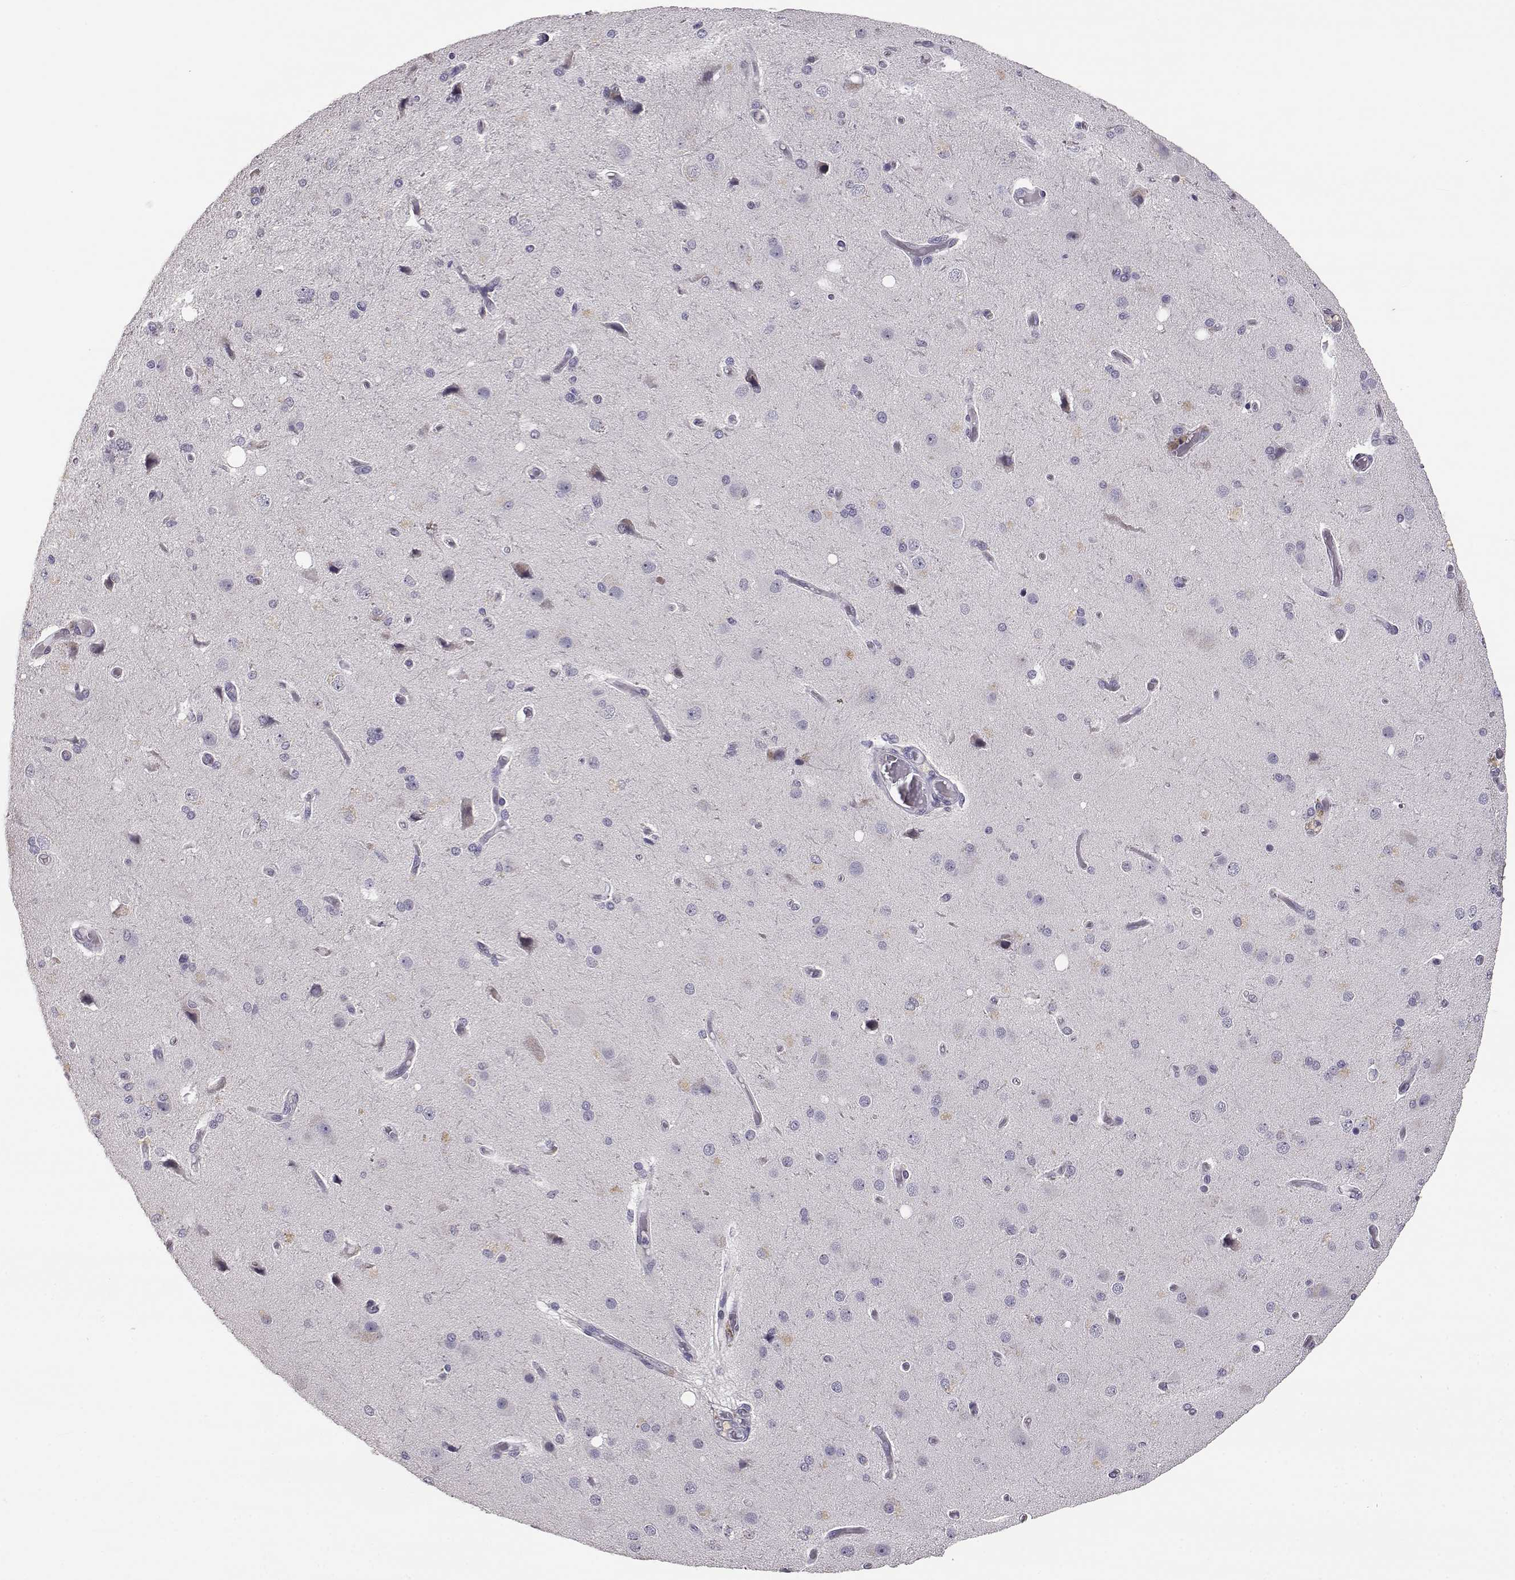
{"staining": {"intensity": "negative", "quantity": "none", "location": "none"}, "tissue": "cerebral cortex", "cell_type": "Endothelial cells", "image_type": "normal", "snomed": [{"axis": "morphology", "description": "Normal tissue, NOS"}, {"axis": "morphology", "description": "Glioma, malignant, High grade"}, {"axis": "topography", "description": "Cerebral cortex"}], "caption": "Photomicrograph shows no protein expression in endothelial cells of benign cerebral cortex. (DAB (3,3'-diaminobenzidine) immunohistochemistry, high magnification).", "gene": "RHOXF2", "patient": {"sex": "male", "age": 77}}